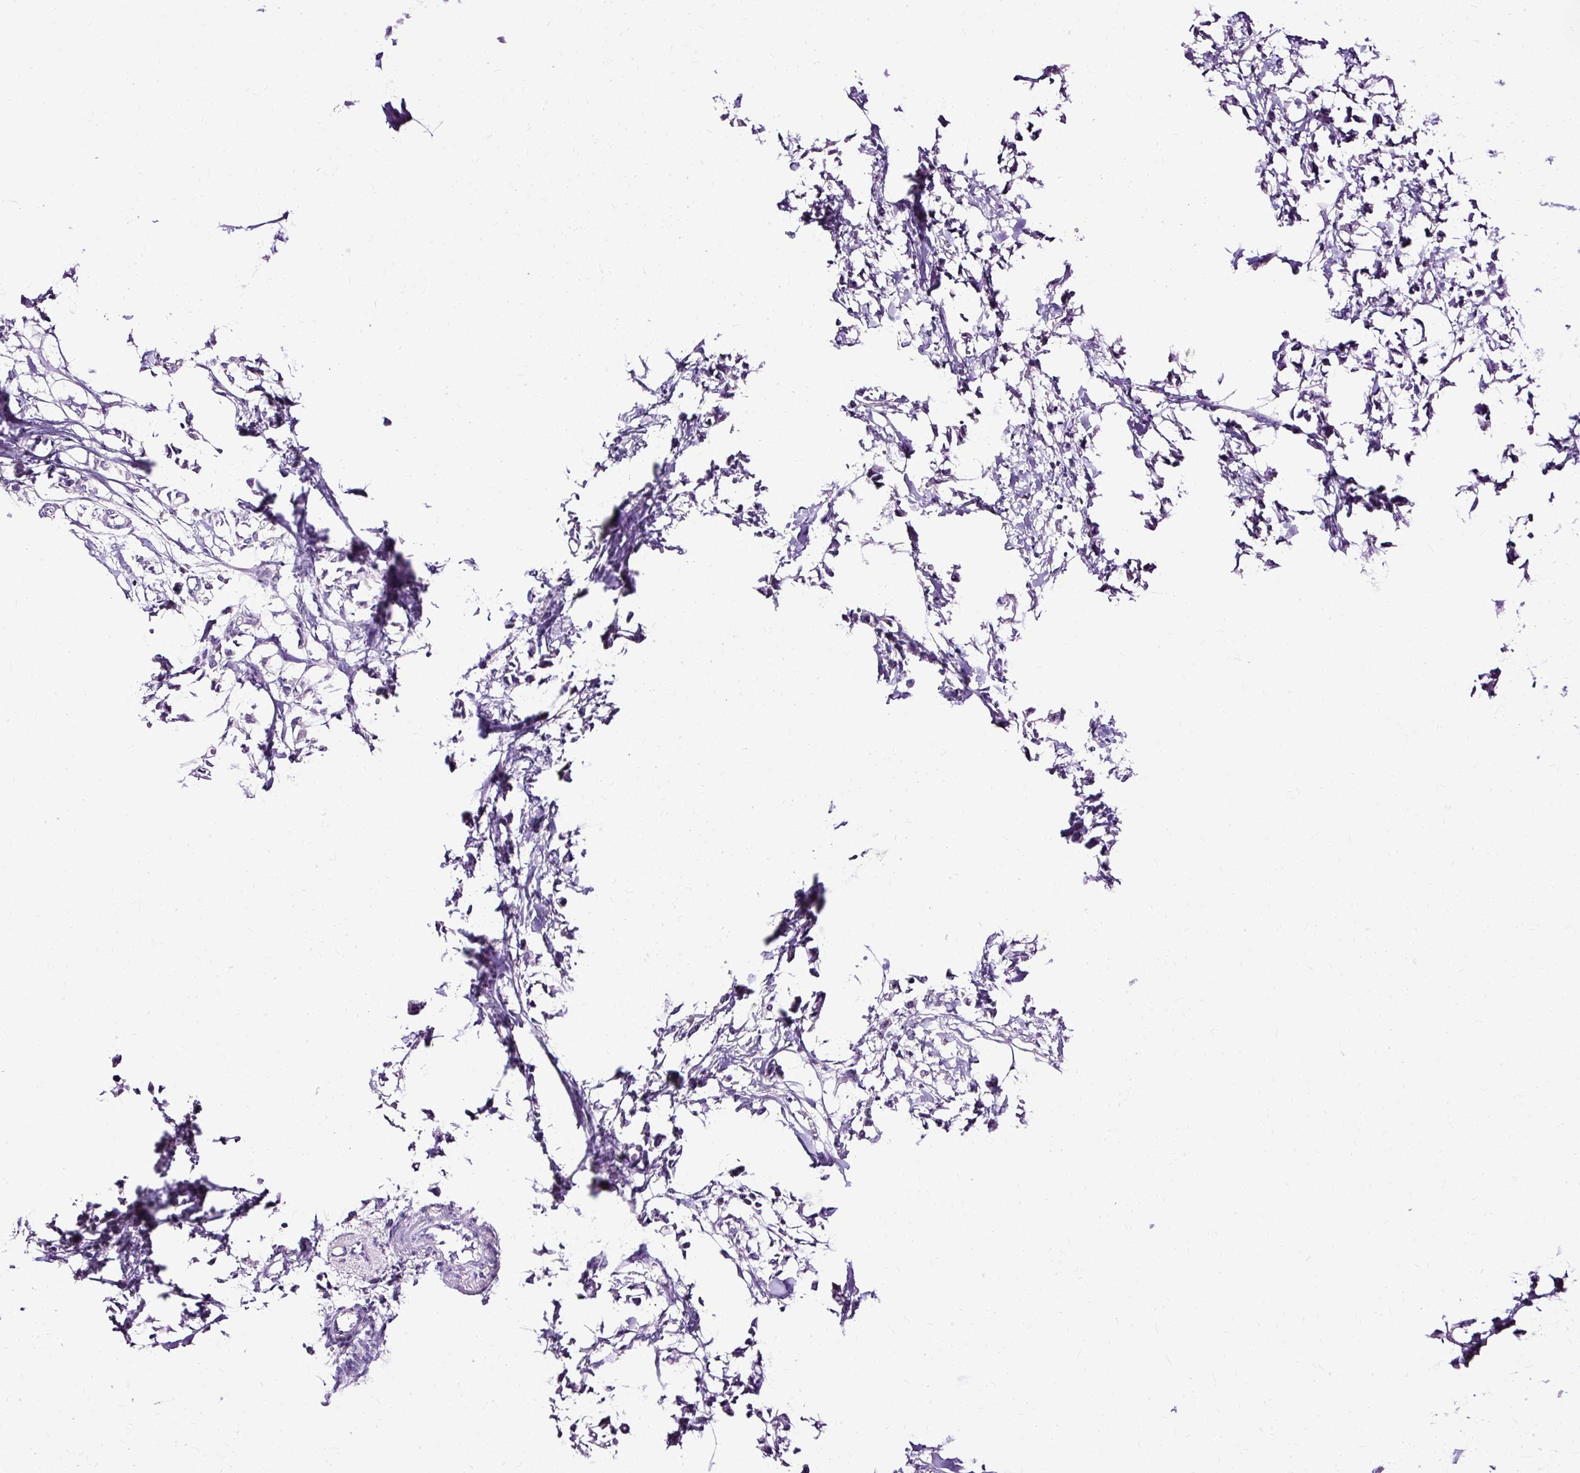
{"staining": {"intensity": "negative", "quantity": "none", "location": "none"}, "tissue": "breast cancer", "cell_type": "Tumor cells", "image_type": "cancer", "snomed": [{"axis": "morphology", "description": "Duct carcinoma"}, {"axis": "topography", "description": "Breast"}], "caption": "A high-resolution photomicrograph shows IHC staining of breast cancer (invasive ductal carcinoma), which shows no significant positivity in tumor cells. (DAB IHC visualized using brightfield microscopy, high magnification).", "gene": "SLC8A2", "patient": {"sex": "female", "age": 41}}